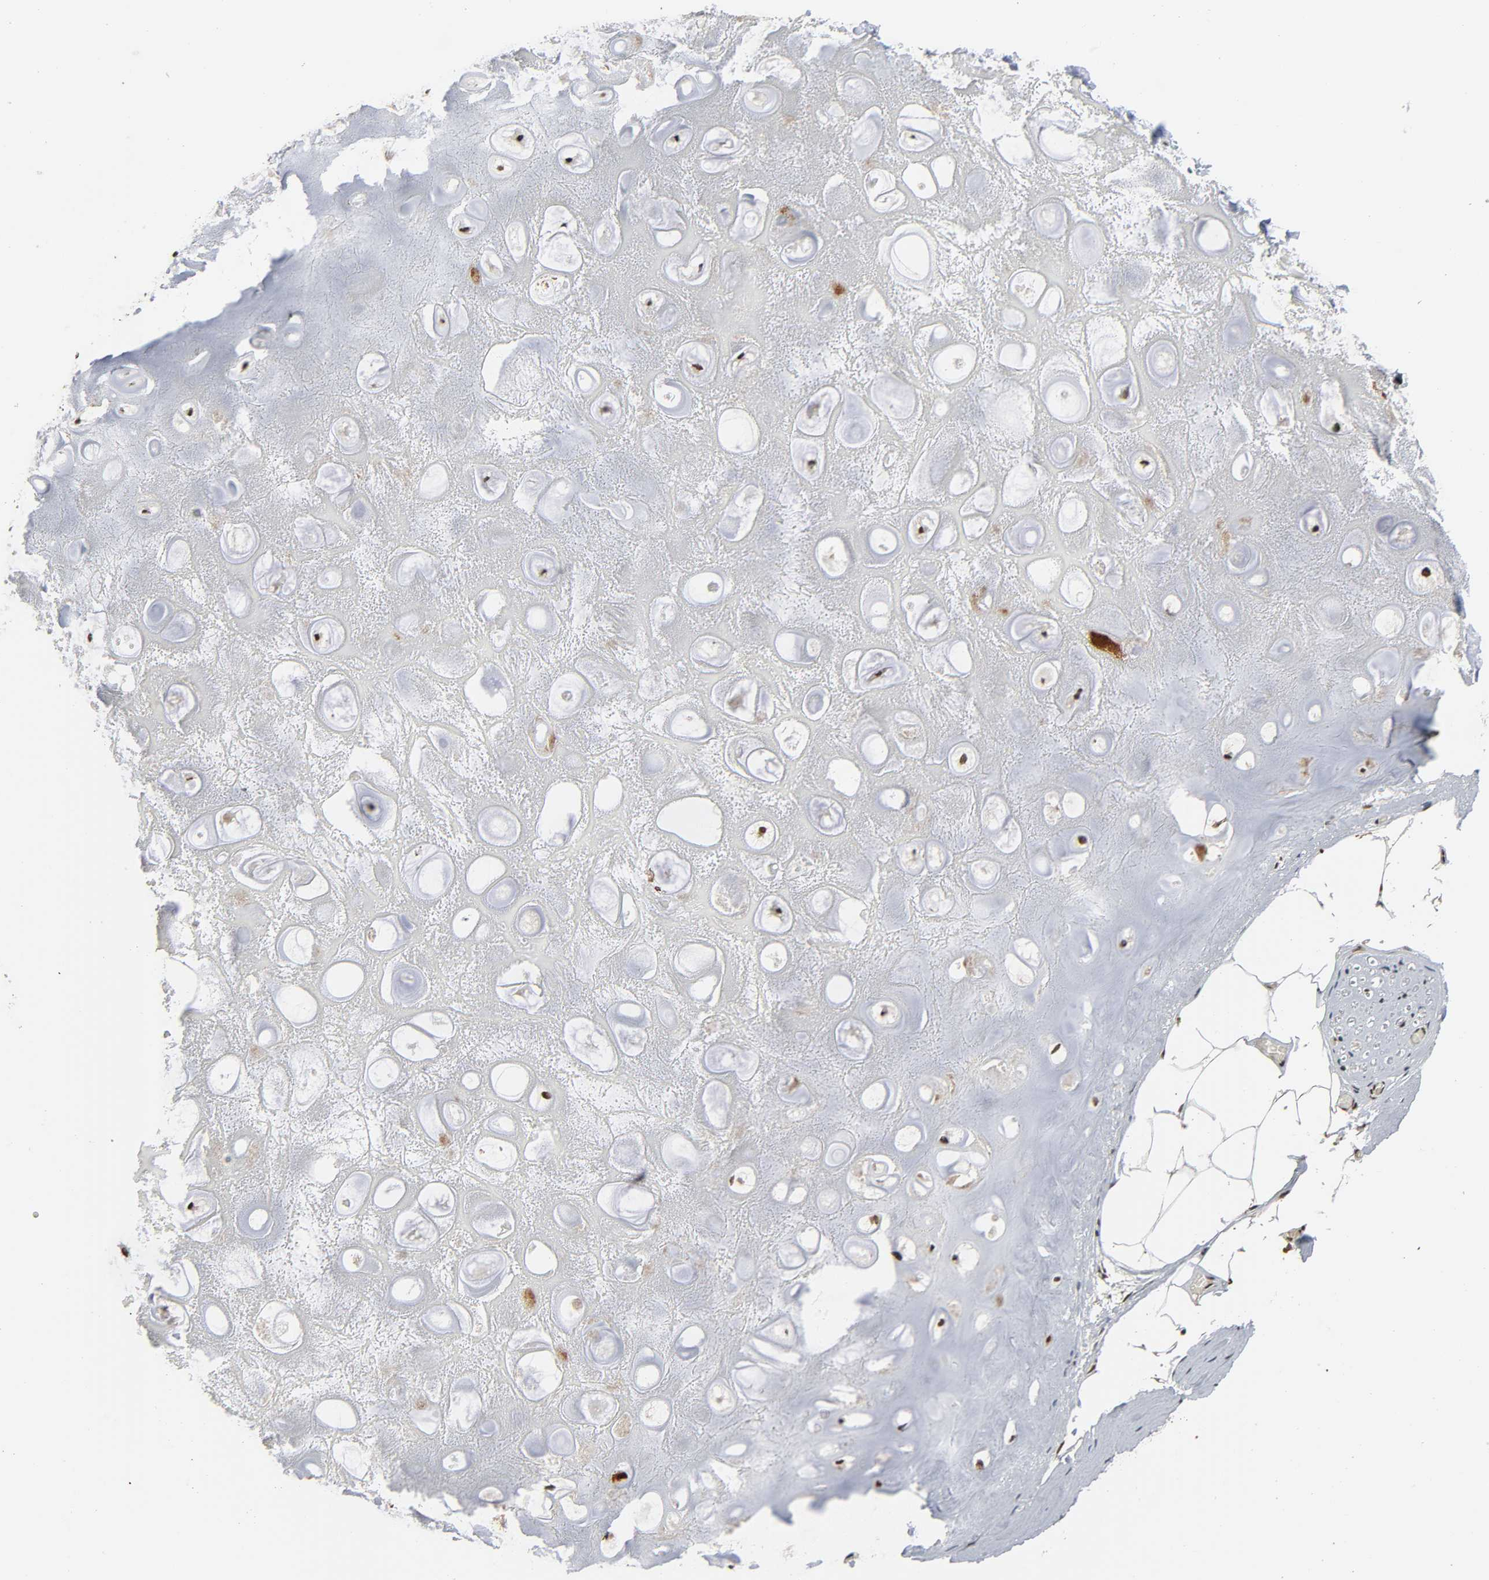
{"staining": {"intensity": "strong", "quantity": ">75%", "location": "nuclear"}, "tissue": "nasopharynx", "cell_type": "Respiratory epithelial cells", "image_type": "normal", "snomed": [{"axis": "morphology", "description": "Normal tissue, NOS"}, {"axis": "topography", "description": "Nasopharynx"}], "caption": "Protein analysis of benign nasopharynx demonstrates strong nuclear staining in about >75% of respiratory epithelial cells.", "gene": "CDK9", "patient": {"sex": "male", "age": 56}}